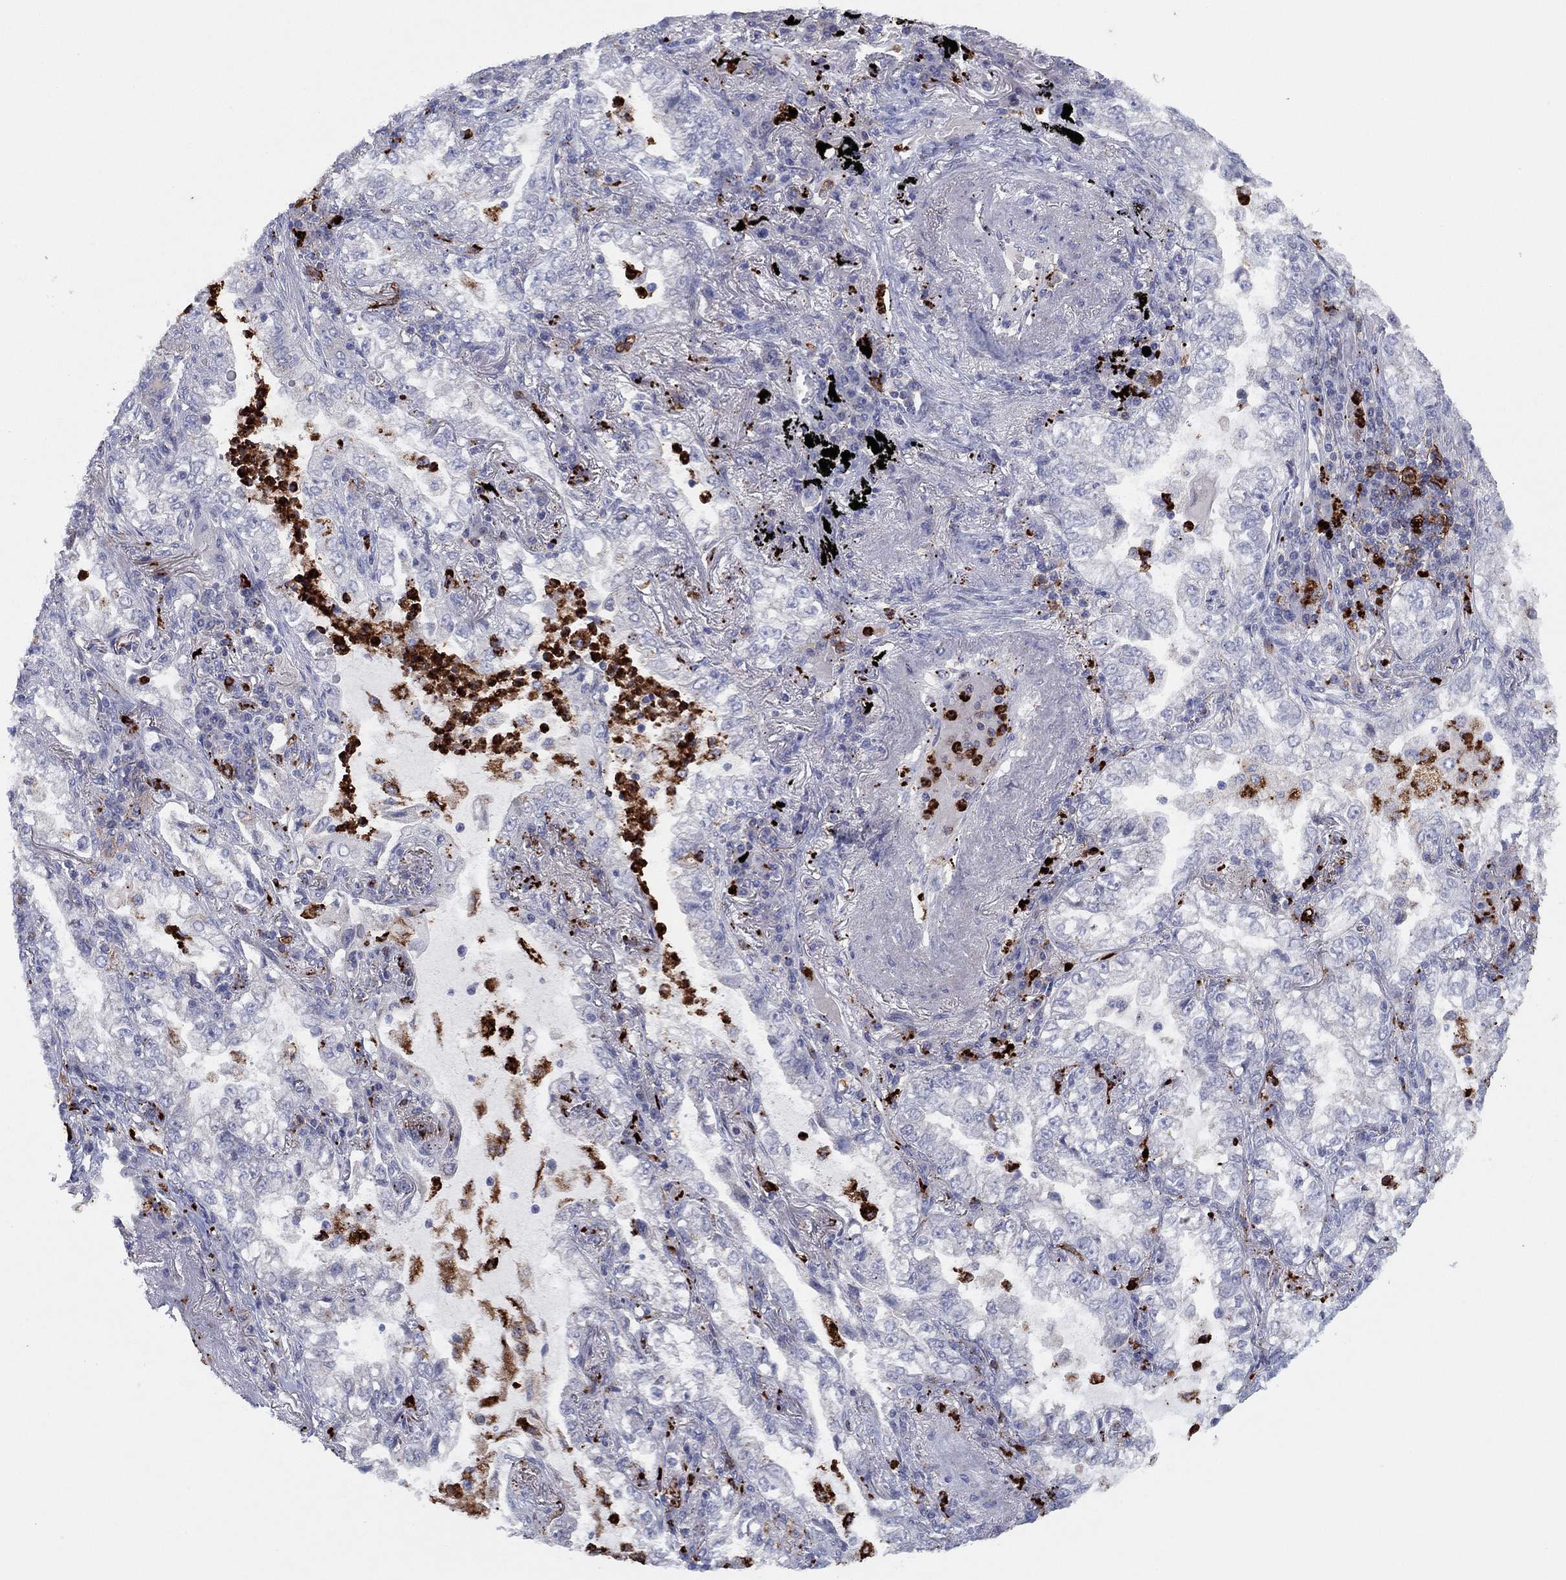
{"staining": {"intensity": "negative", "quantity": "none", "location": "none"}, "tissue": "lung cancer", "cell_type": "Tumor cells", "image_type": "cancer", "snomed": [{"axis": "morphology", "description": "Adenocarcinoma, NOS"}, {"axis": "topography", "description": "Lung"}], "caption": "This is an IHC micrograph of lung cancer (adenocarcinoma). There is no positivity in tumor cells.", "gene": "PLAC8", "patient": {"sex": "female", "age": 73}}